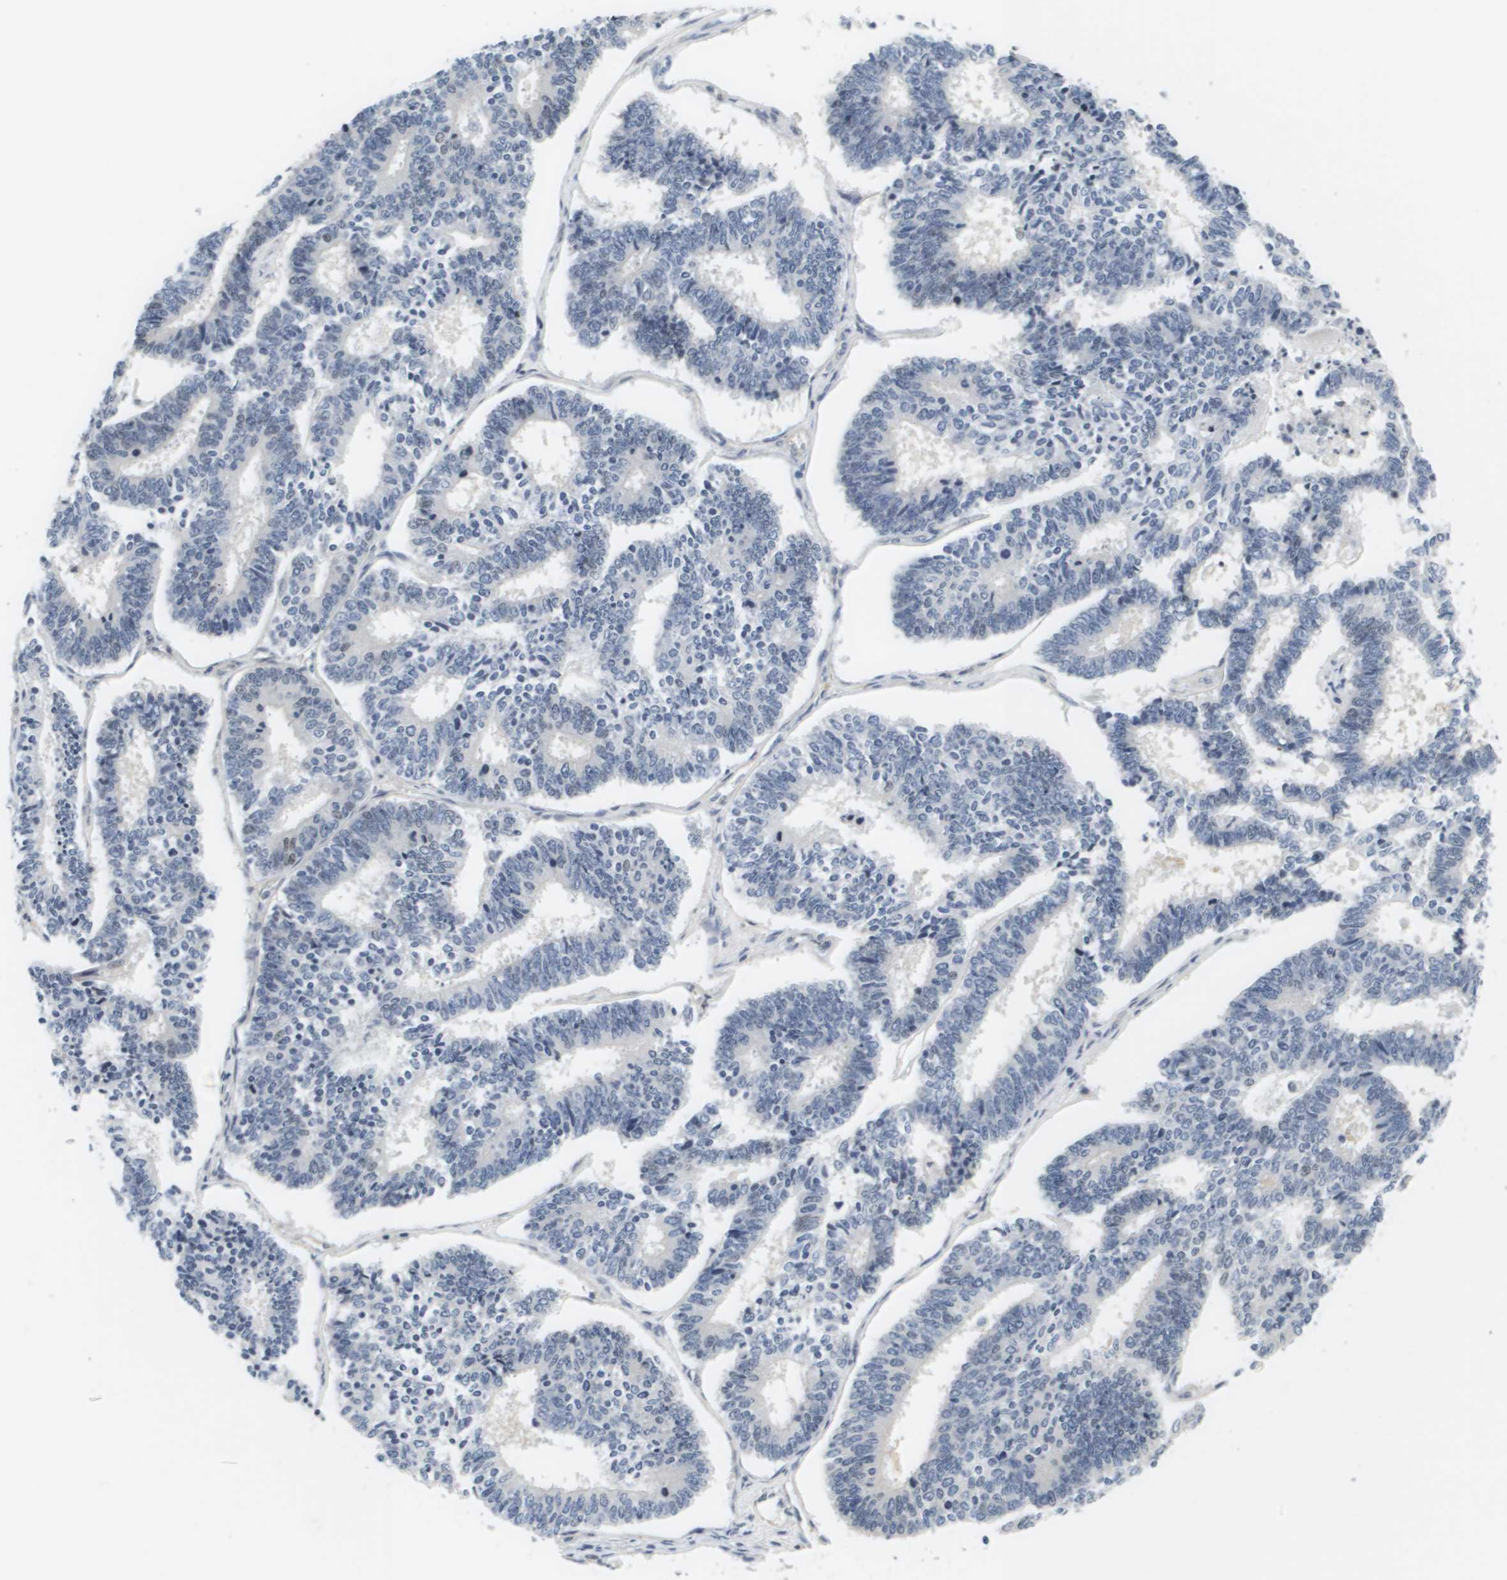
{"staining": {"intensity": "negative", "quantity": "none", "location": "none"}, "tissue": "endometrial cancer", "cell_type": "Tumor cells", "image_type": "cancer", "snomed": [{"axis": "morphology", "description": "Adenocarcinoma, NOS"}, {"axis": "topography", "description": "Endometrium"}], "caption": "Immunohistochemistry (IHC) image of neoplastic tissue: adenocarcinoma (endometrial) stained with DAB (3,3'-diaminobenzidine) displays no significant protein staining in tumor cells.", "gene": "KCNJ5", "patient": {"sex": "female", "age": 70}}